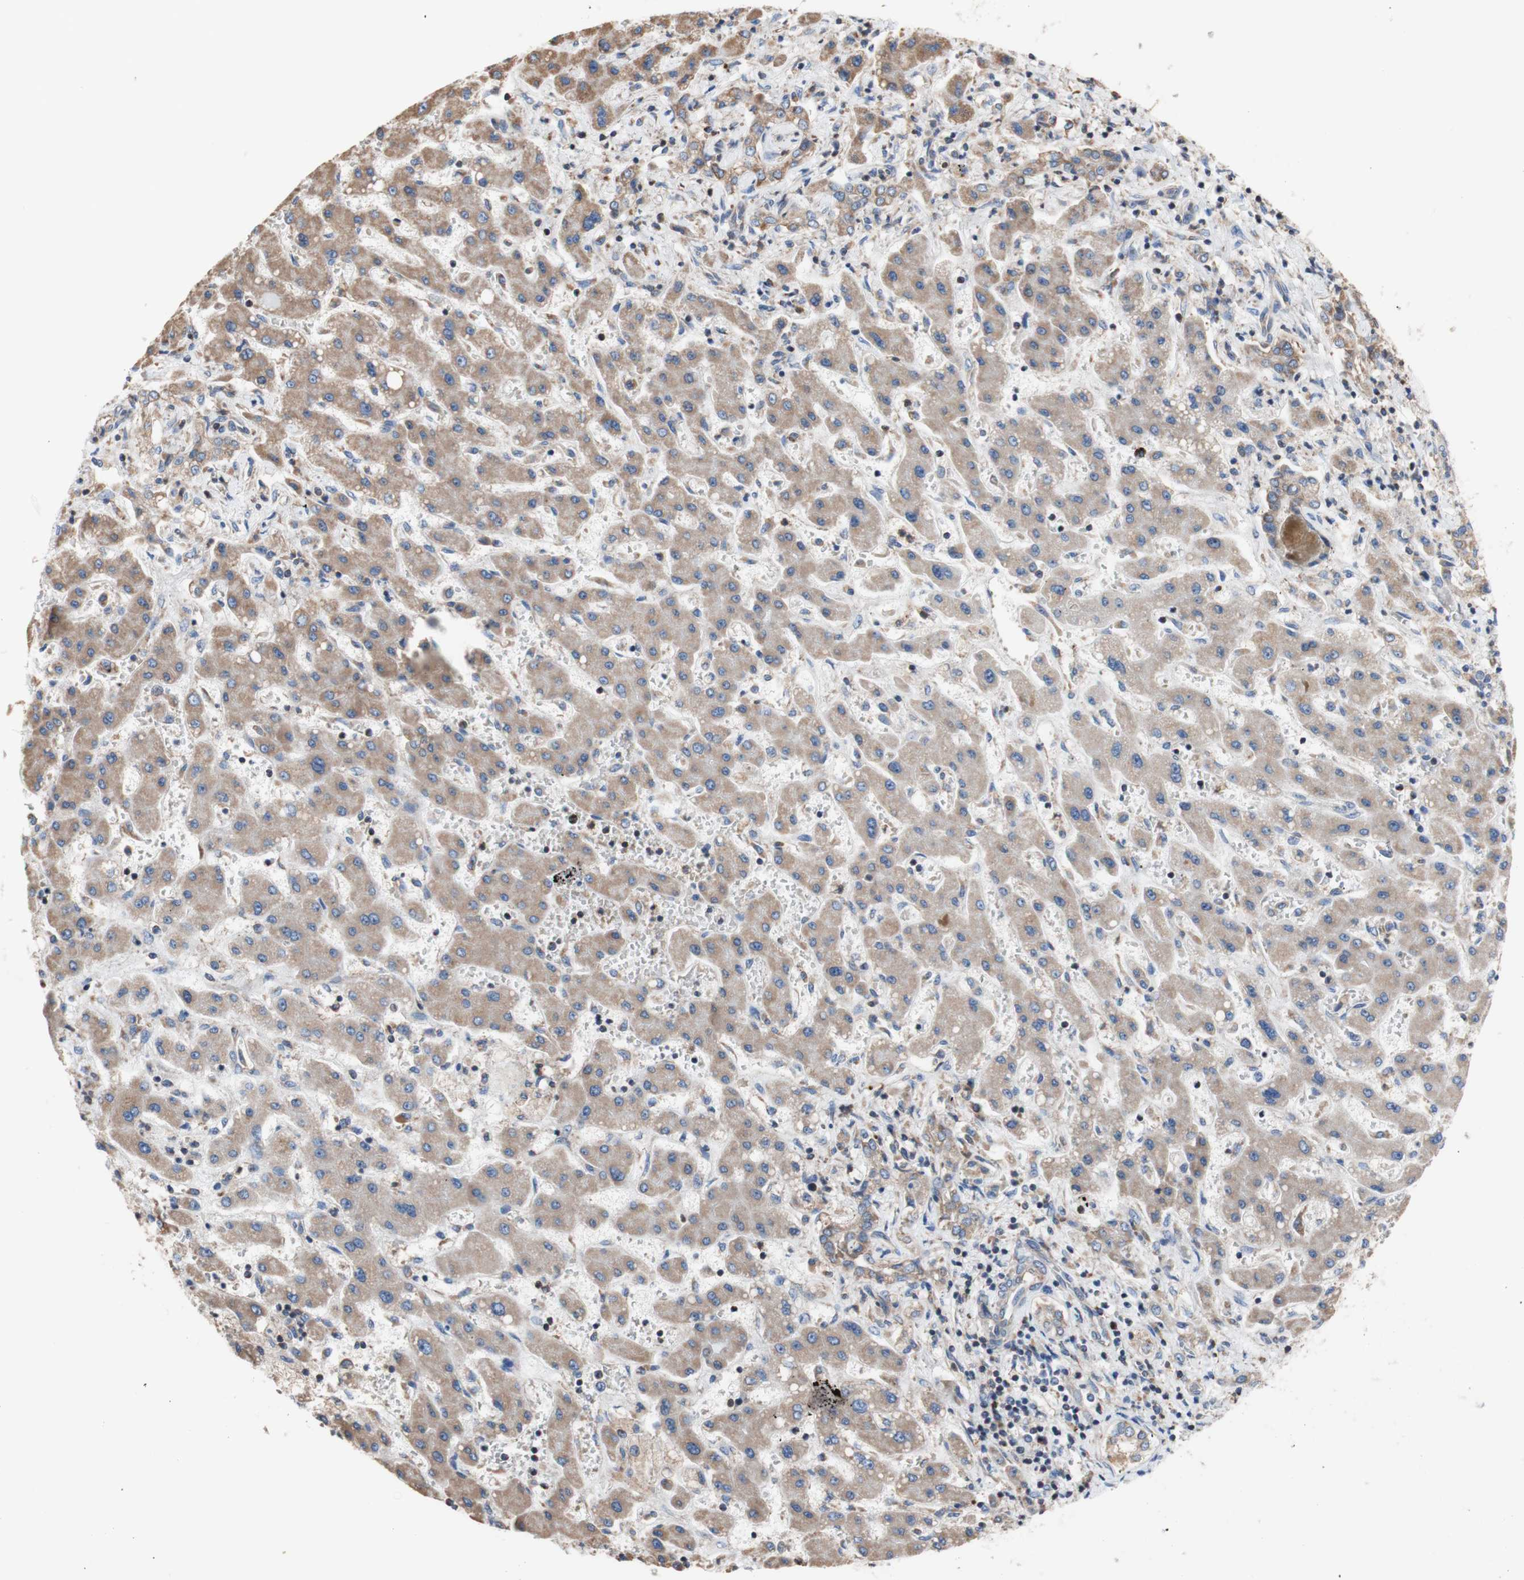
{"staining": {"intensity": "weak", "quantity": ">75%", "location": "cytoplasmic/membranous"}, "tissue": "liver cancer", "cell_type": "Tumor cells", "image_type": "cancer", "snomed": [{"axis": "morphology", "description": "Cholangiocarcinoma"}, {"axis": "topography", "description": "Liver"}], "caption": "Immunohistochemical staining of human cholangiocarcinoma (liver) displays weak cytoplasmic/membranous protein positivity in approximately >75% of tumor cells.", "gene": "FMR1", "patient": {"sex": "male", "age": 50}}